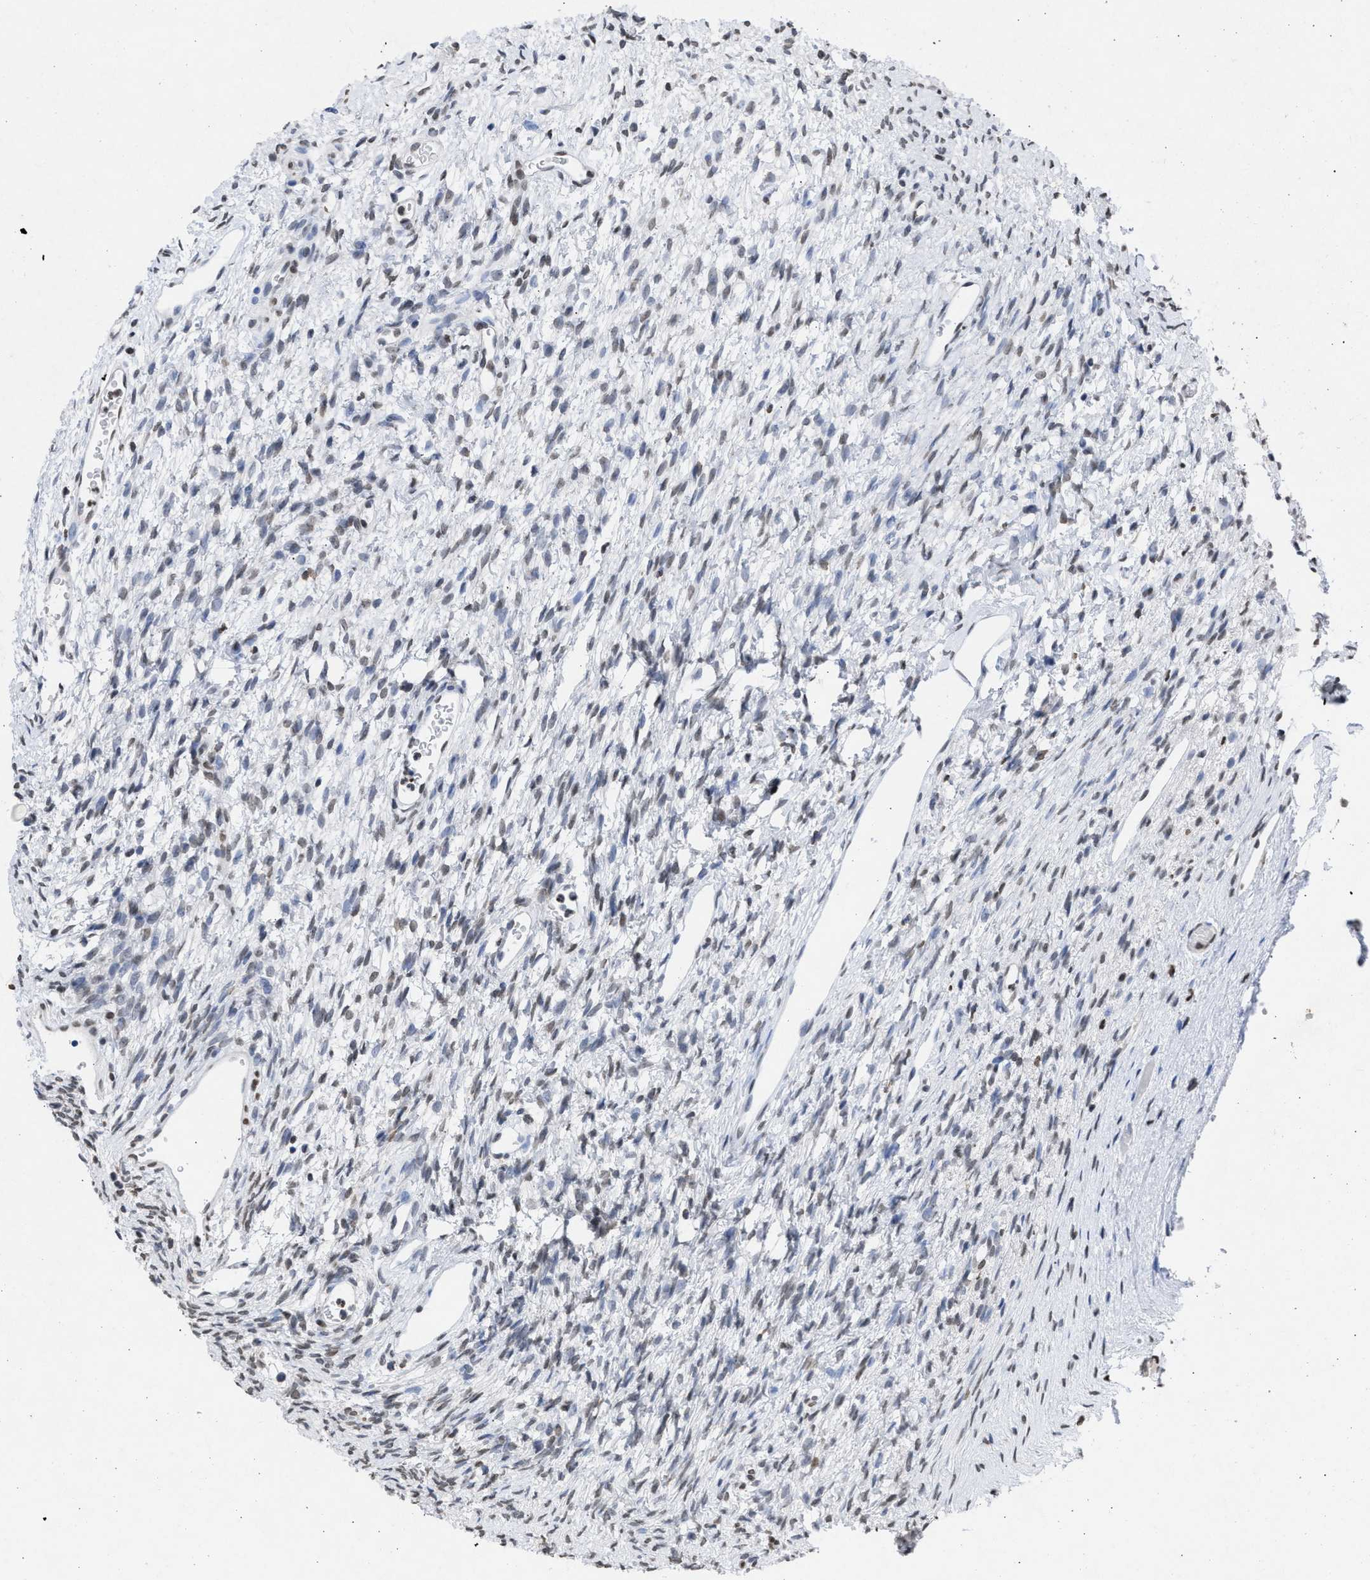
{"staining": {"intensity": "moderate", "quantity": ">75%", "location": "cytoplasmic/membranous"}, "tissue": "ovary", "cell_type": "Follicle cells", "image_type": "normal", "snomed": [{"axis": "morphology", "description": "Normal tissue, NOS"}, {"axis": "topography", "description": "Ovary"}], "caption": "This is an image of immunohistochemistry (IHC) staining of normal ovary, which shows moderate expression in the cytoplasmic/membranous of follicle cells.", "gene": "NUP35", "patient": {"sex": "female", "age": 33}}